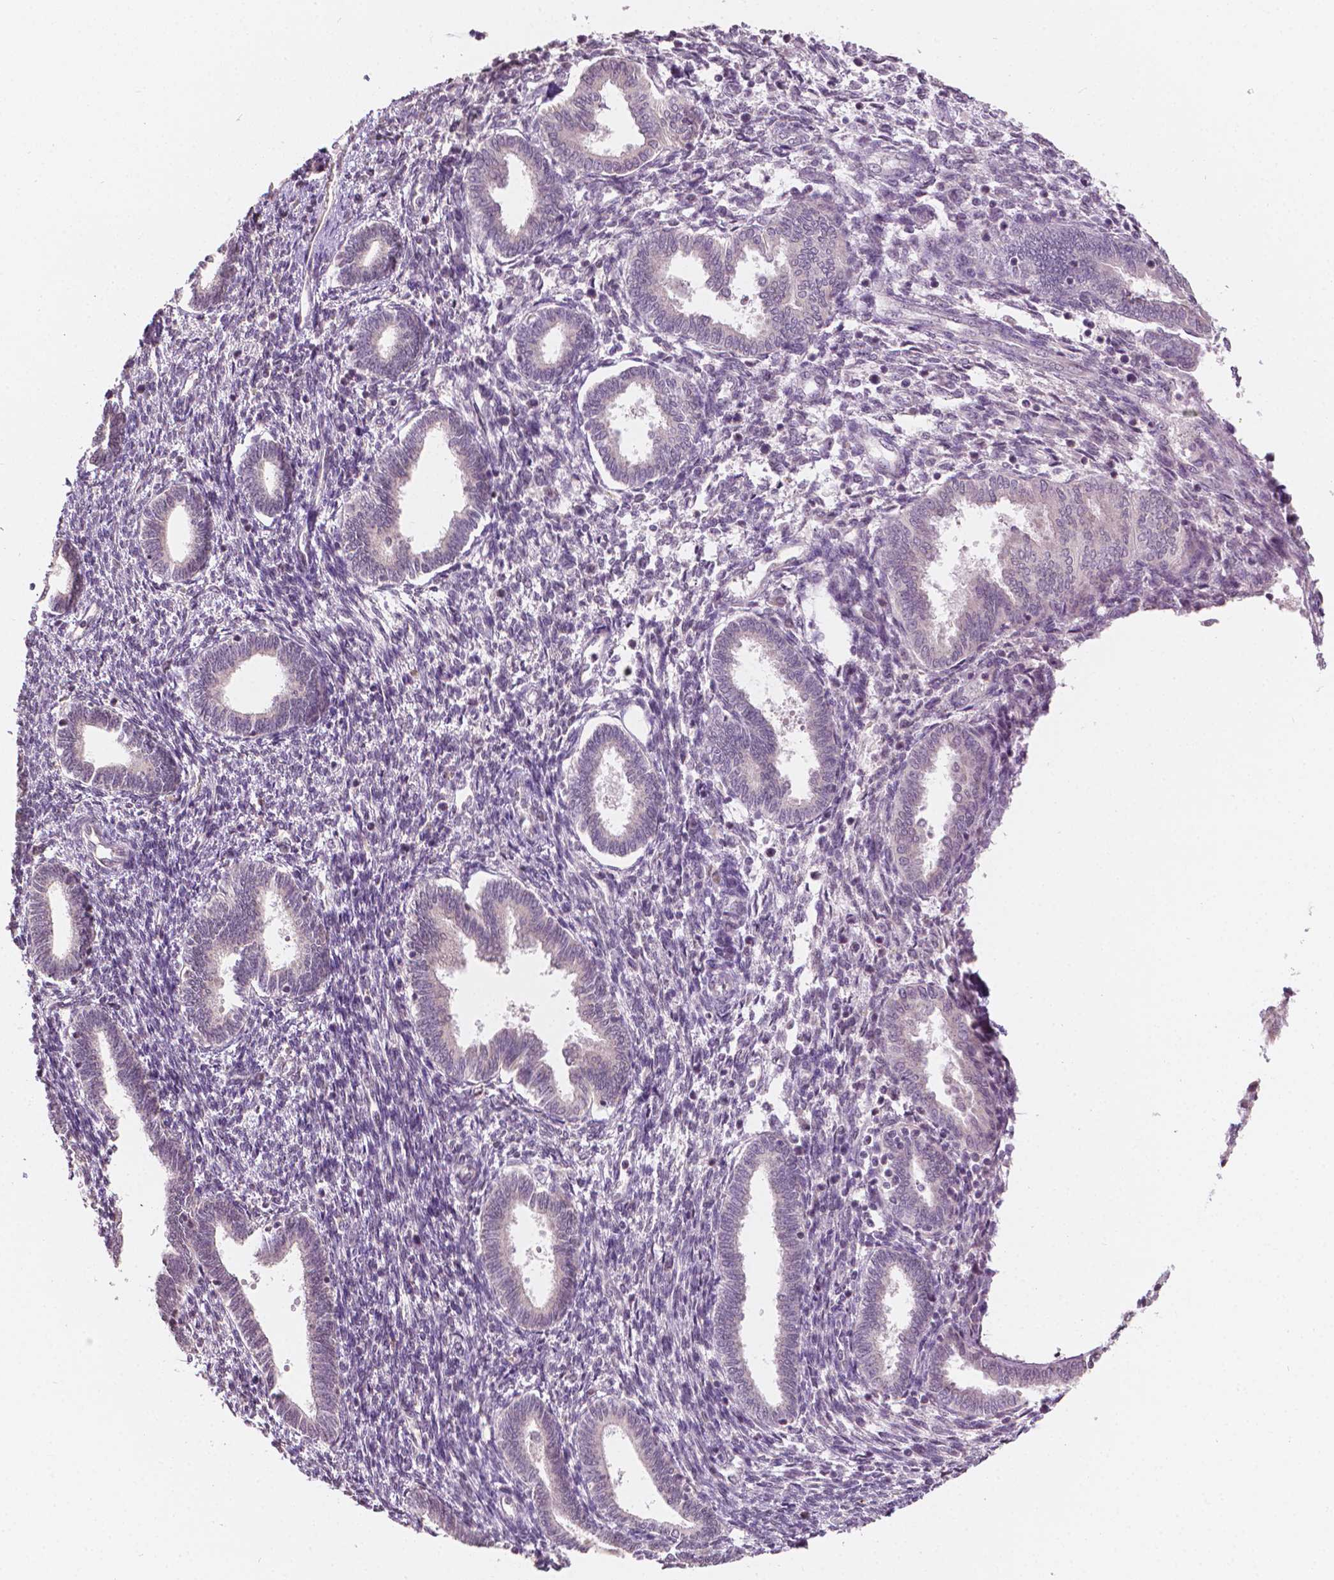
{"staining": {"intensity": "negative", "quantity": "none", "location": "none"}, "tissue": "endometrium", "cell_type": "Cells in endometrial stroma", "image_type": "normal", "snomed": [{"axis": "morphology", "description": "Normal tissue, NOS"}, {"axis": "topography", "description": "Endometrium"}], "caption": "Immunohistochemistry (IHC) image of benign endometrium: human endometrium stained with DAB displays no significant protein positivity in cells in endometrial stroma.", "gene": "NOS1AP", "patient": {"sex": "female", "age": 42}}